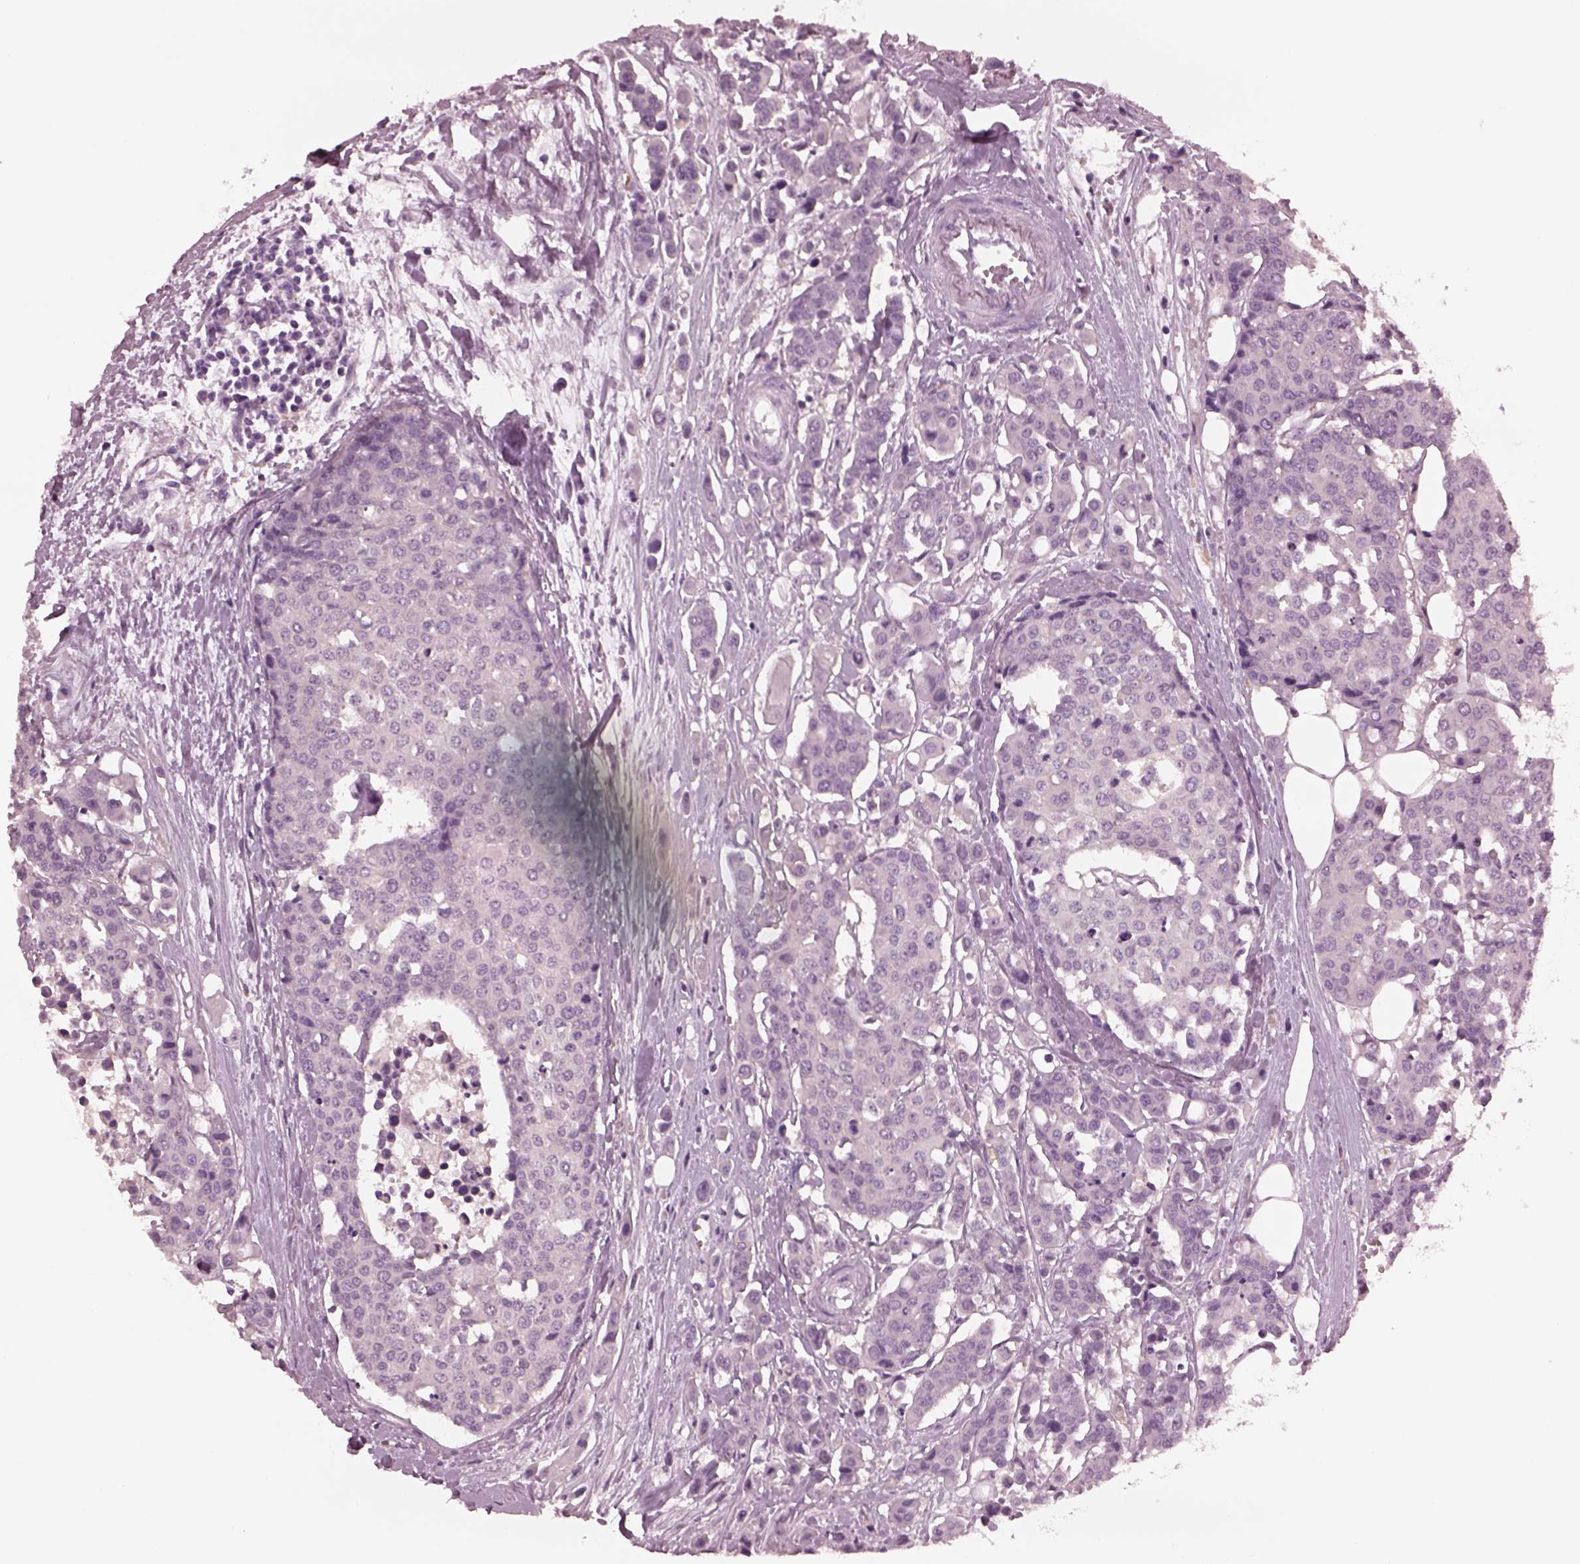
{"staining": {"intensity": "negative", "quantity": "none", "location": "none"}, "tissue": "carcinoid", "cell_type": "Tumor cells", "image_type": "cancer", "snomed": [{"axis": "morphology", "description": "Carcinoid, malignant, NOS"}, {"axis": "topography", "description": "Colon"}], "caption": "High power microscopy photomicrograph of an immunohistochemistry (IHC) micrograph of carcinoid, revealing no significant positivity in tumor cells. The staining is performed using DAB (3,3'-diaminobenzidine) brown chromogen with nuclei counter-stained in using hematoxylin.", "gene": "SHTN1", "patient": {"sex": "male", "age": 81}}